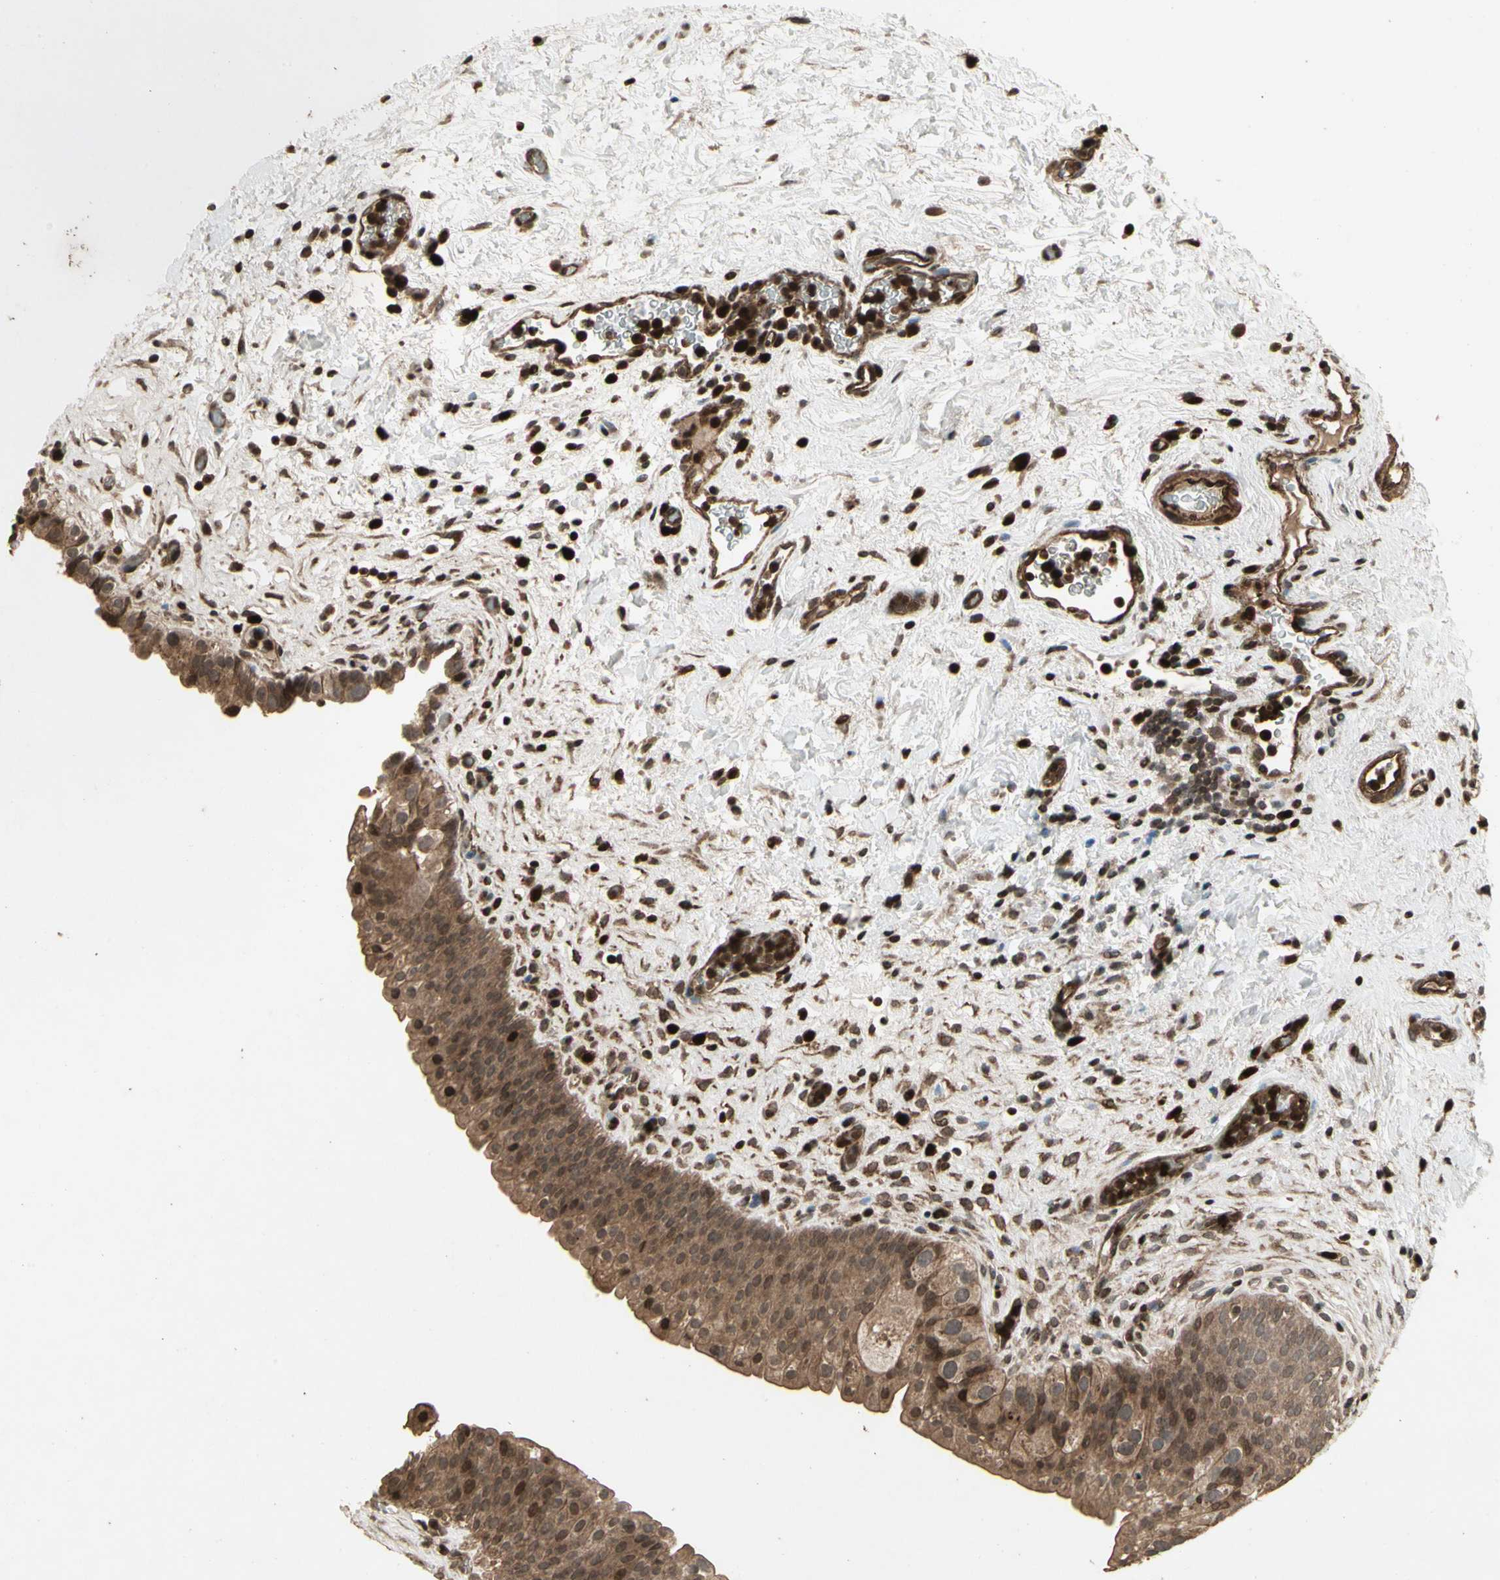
{"staining": {"intensity": "moderate", "quantity": ">75%", "location": "cytoplasmic/membranous"}, "tissue": "urinary bladder", "cell_type": "Urothelial cells", "image_type": "normal", "snomed": [{"axis": "morphology", "description": "Normal tissue, NOS"}, {"axis": "topography", "description": "Urinary bladder"}], "caption": "Immunohistochemical staining of unremarkable human urinary bladder shows >75% levels of moderate cytoplasmic/membranous protein expression in approximately >75% of urothelial cells.", "gene": "GLRX", "patient": {"sex": "female", "age": 64}}